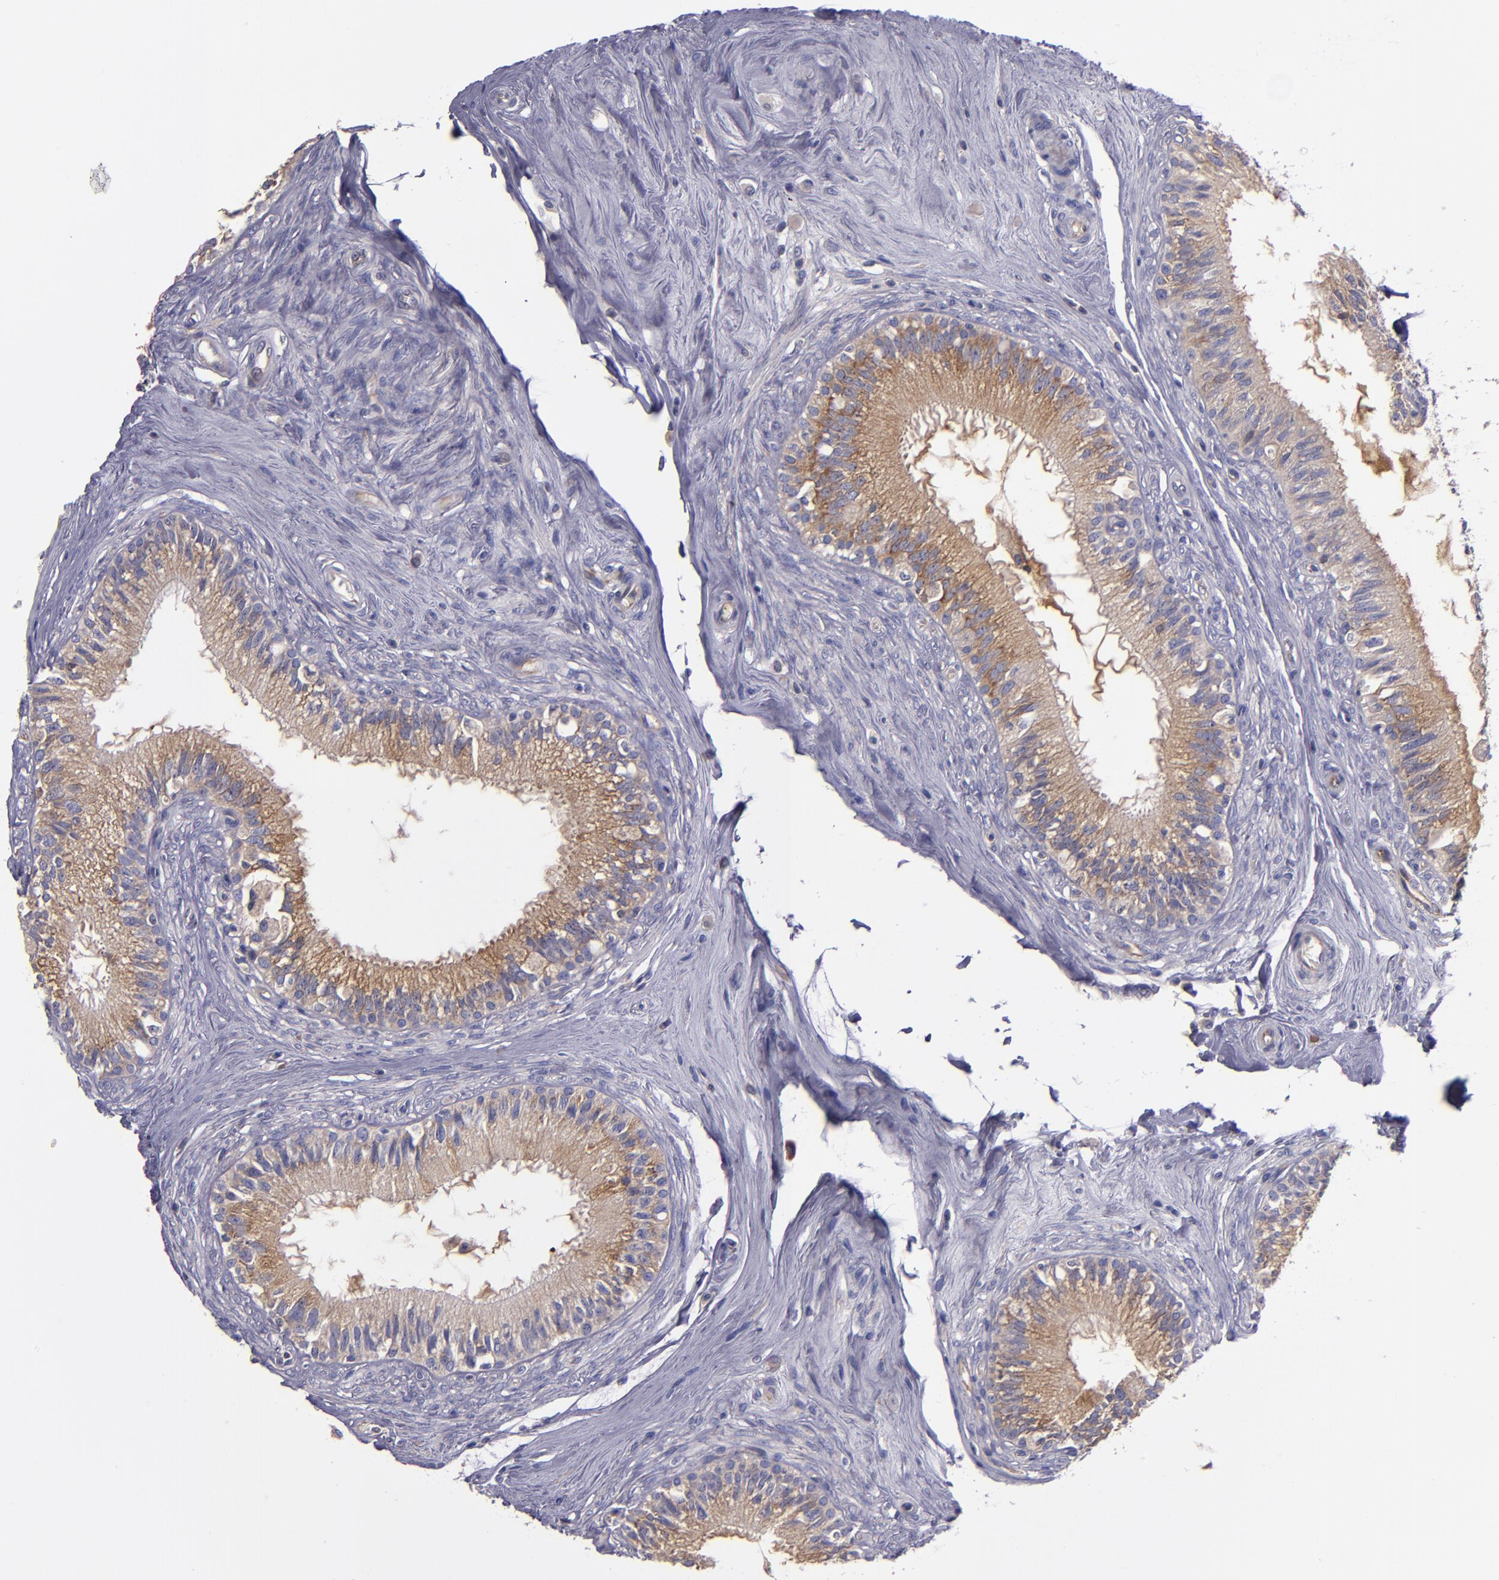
{"staining": {"intensity": "weak", "quantity": ">75%", "location": "cytoplasmic/membranous"}, "tissue": "epididymis", "cell_type": "Glandular cells", "image_type": "normal", "snomed": [{"axis": "morphology", "description": "Normal tissue, NOS"}, {"axis": "morphology", "description": "Inflammation, NOS"}, {"axis": "topography", "description": "Epididymis"}], "caption": "Weak cytoplasmic/membranous protein staining is identified in approximately >75% of glandular cells in epididymis.", "gene": "CARS1", "patient": {"sex": "male", "age": 84}}